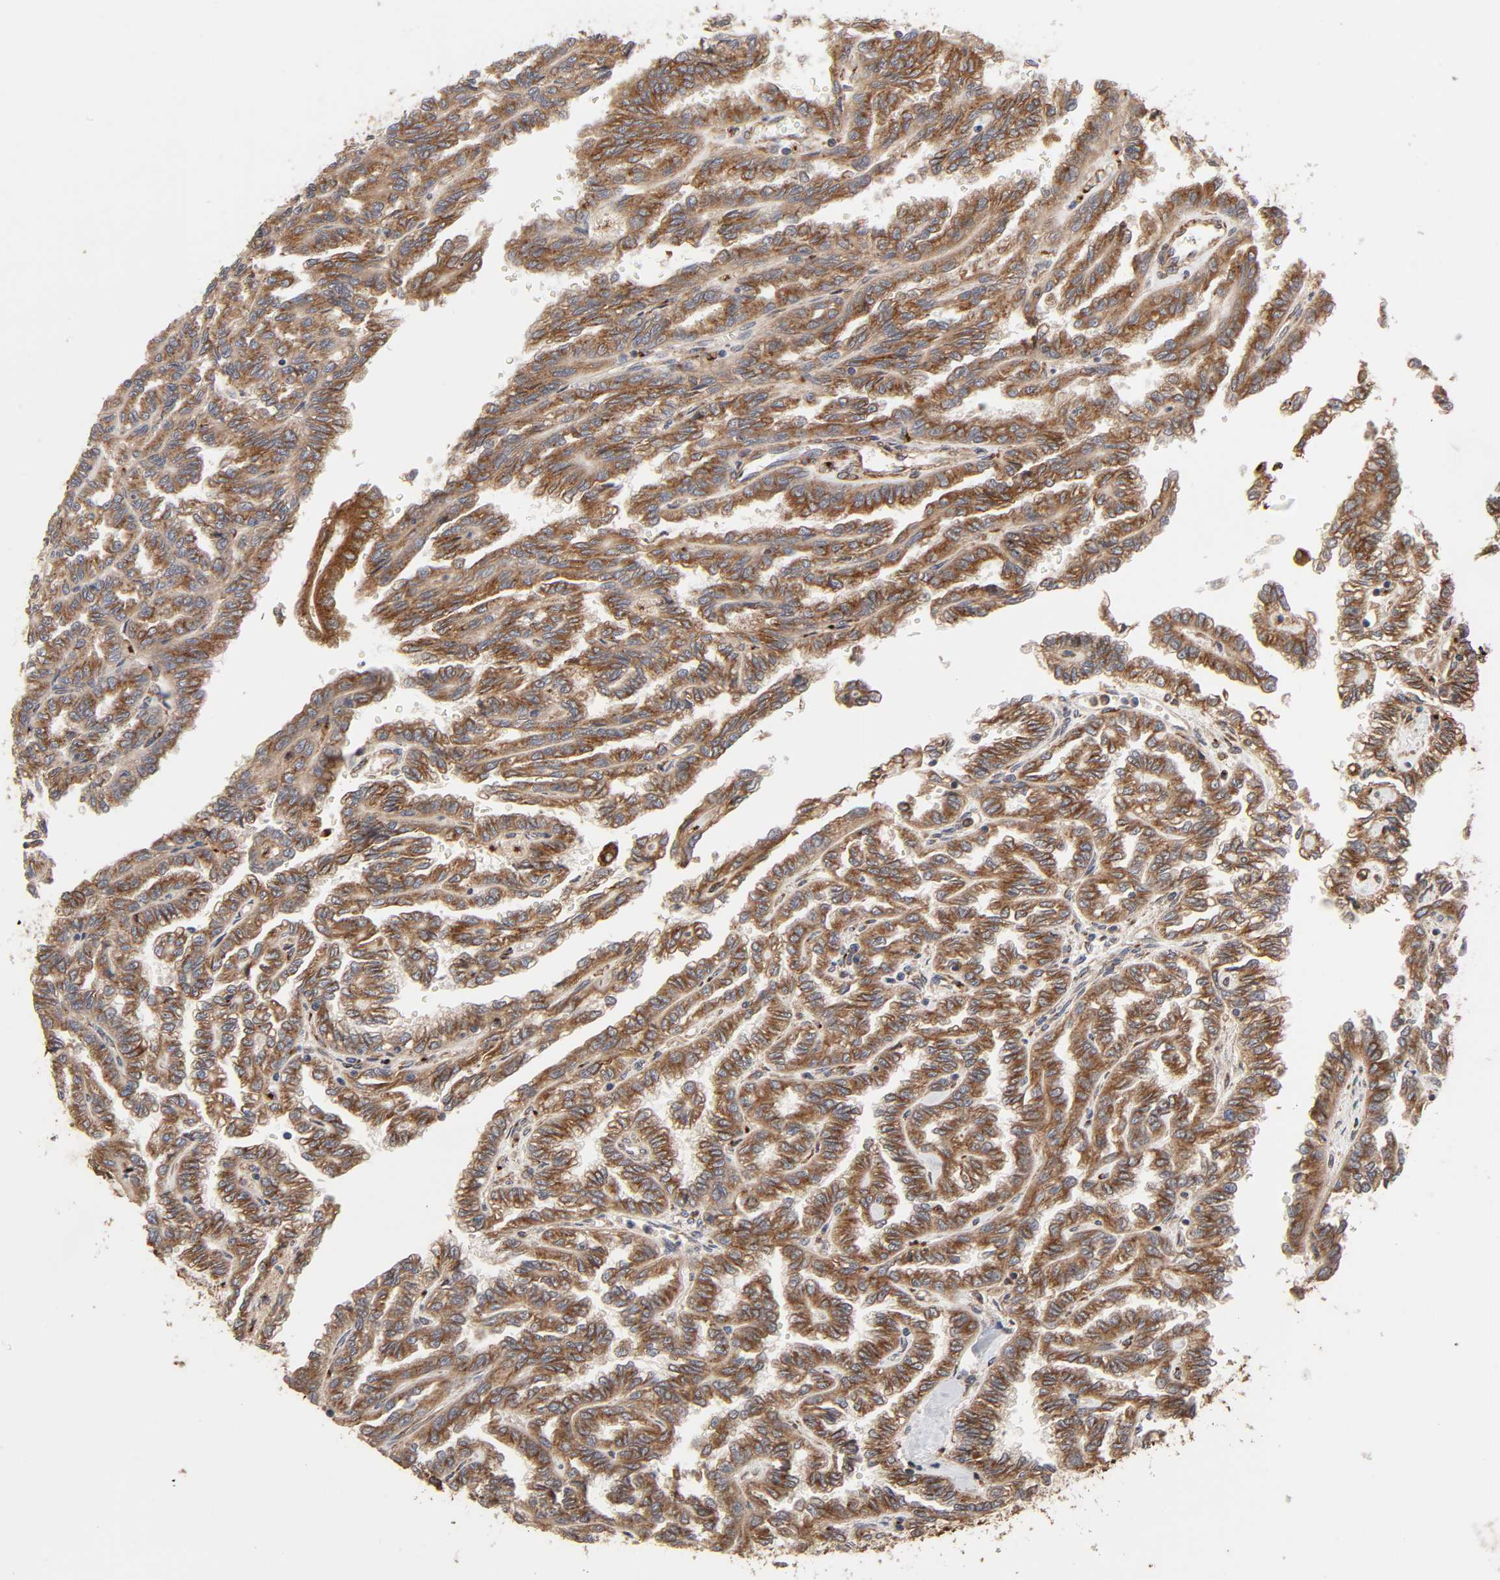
{"staining": {"intensity": "moderate", "quantity": ">75%", "location": "cytoplasmic/membranous"}, "tissue": "renal cancer", "cell_type": "Tumor cells", "image_type": "cancer", "snomed": [{"axis": "morphology", "description": "Inflammation, NOS"}, {"axis": "morphology", "description": "Adenocarcinoma, NOS"}, {"axis": "topography", "description": "Kidney"}], "caption": "IHC histopathology image of human renal adenocarcinoma stained for a protein (brown), which shows medium levels of moderate cytoplasmic/membranous positivity in about >75% of tumor cells.", "gene": "GNPTG", "patient": {"sex": "male", "age": 68}}